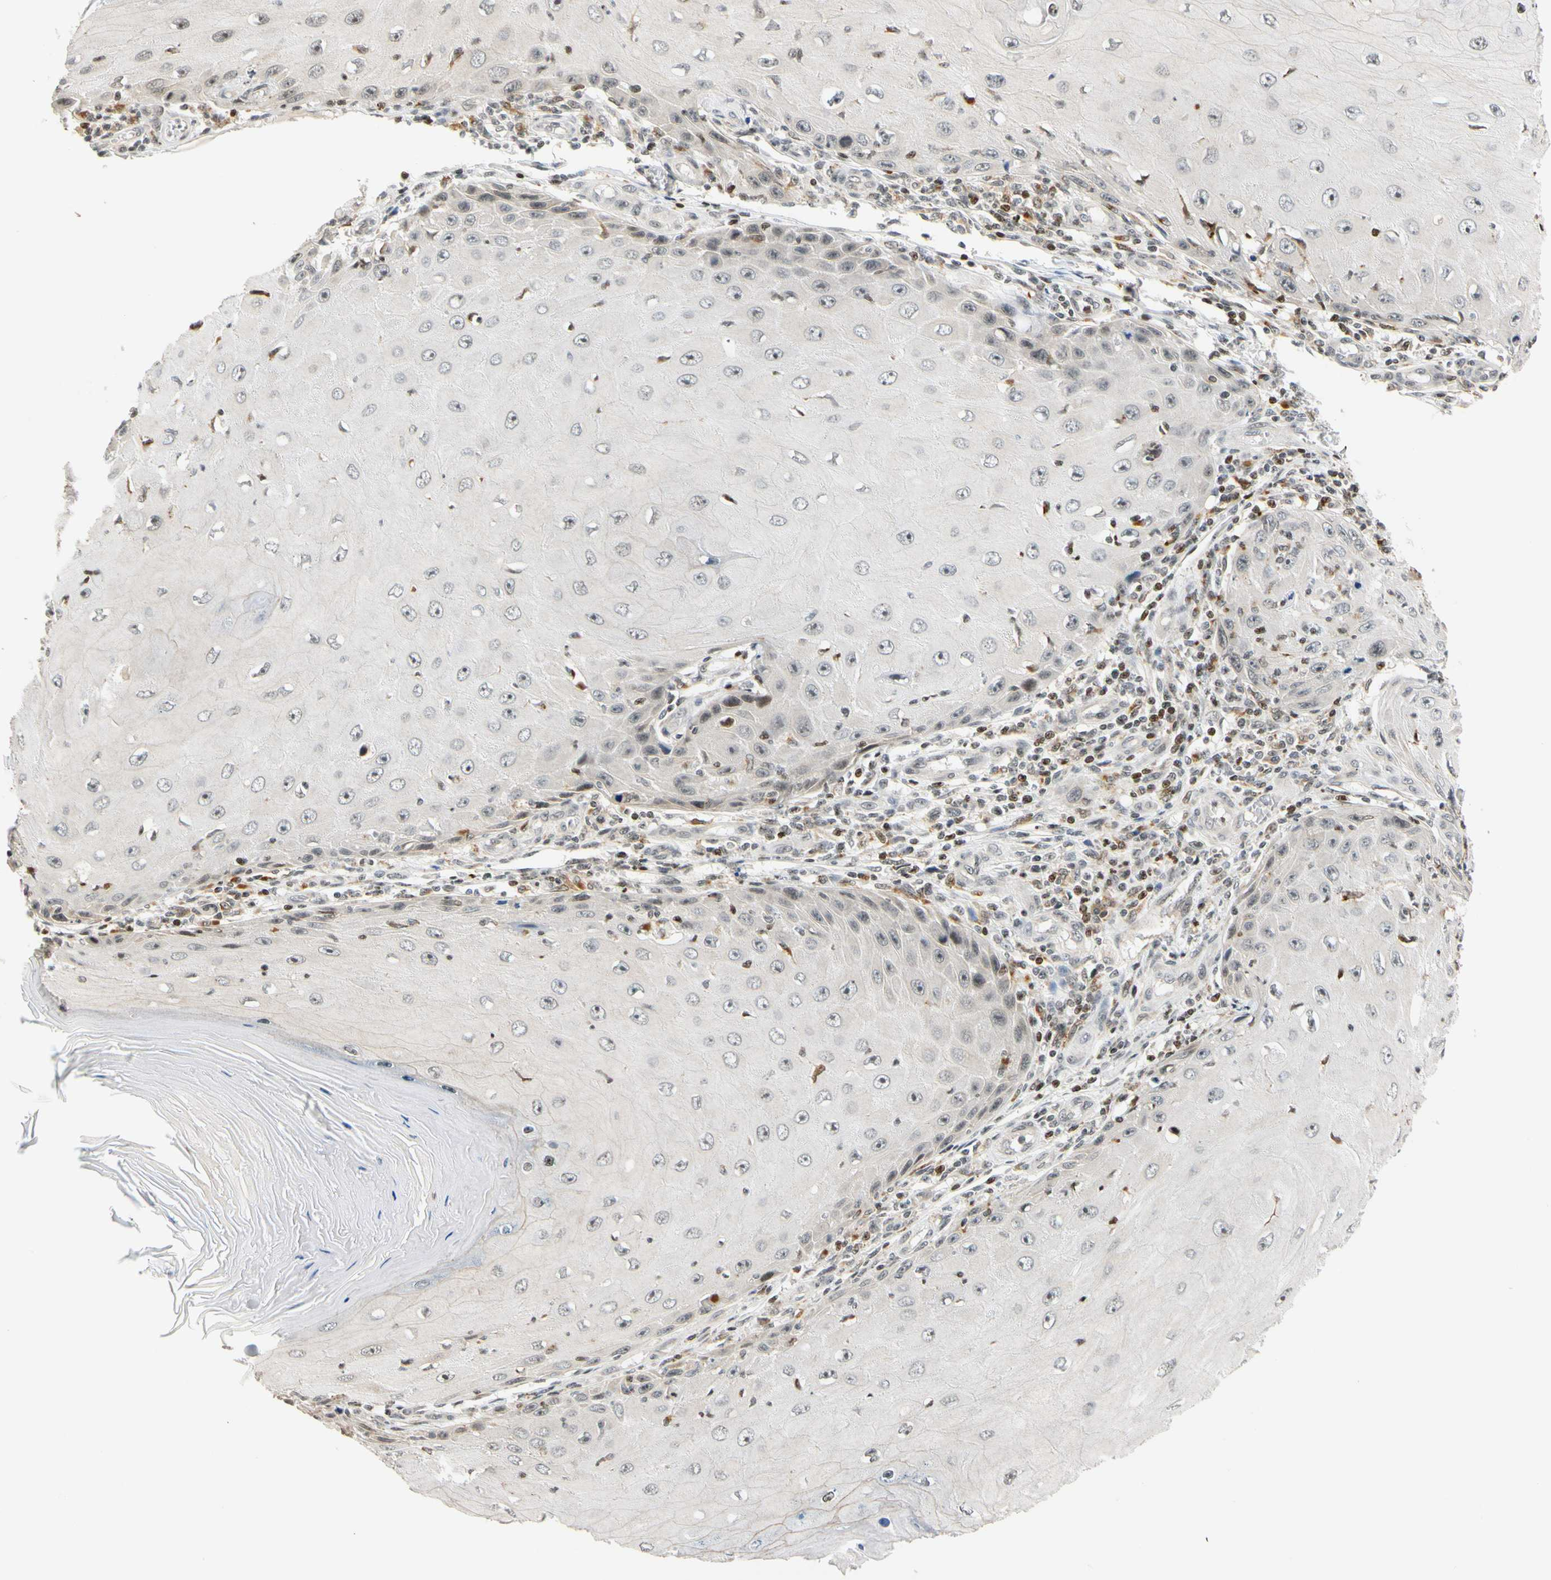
{"staining": {"intensity": "negative", "quantity": "none", "location": "none"}, "tissue": "skin cancer", "cell_type": "Tumor cells", "image_type": "cancer", "snomed": [{"axis": "morphology", "description": "Squamous cell carcinoma, NOS"}, {"axis": "topography", "description": "Skin"}], "caption": "A photomicrograph of skin squamous cell carcinoma stained for a protein reveals no brown staining in tumor cells.", "gene": "CDK7", "patient": {"sex": "female", "age": 73}}